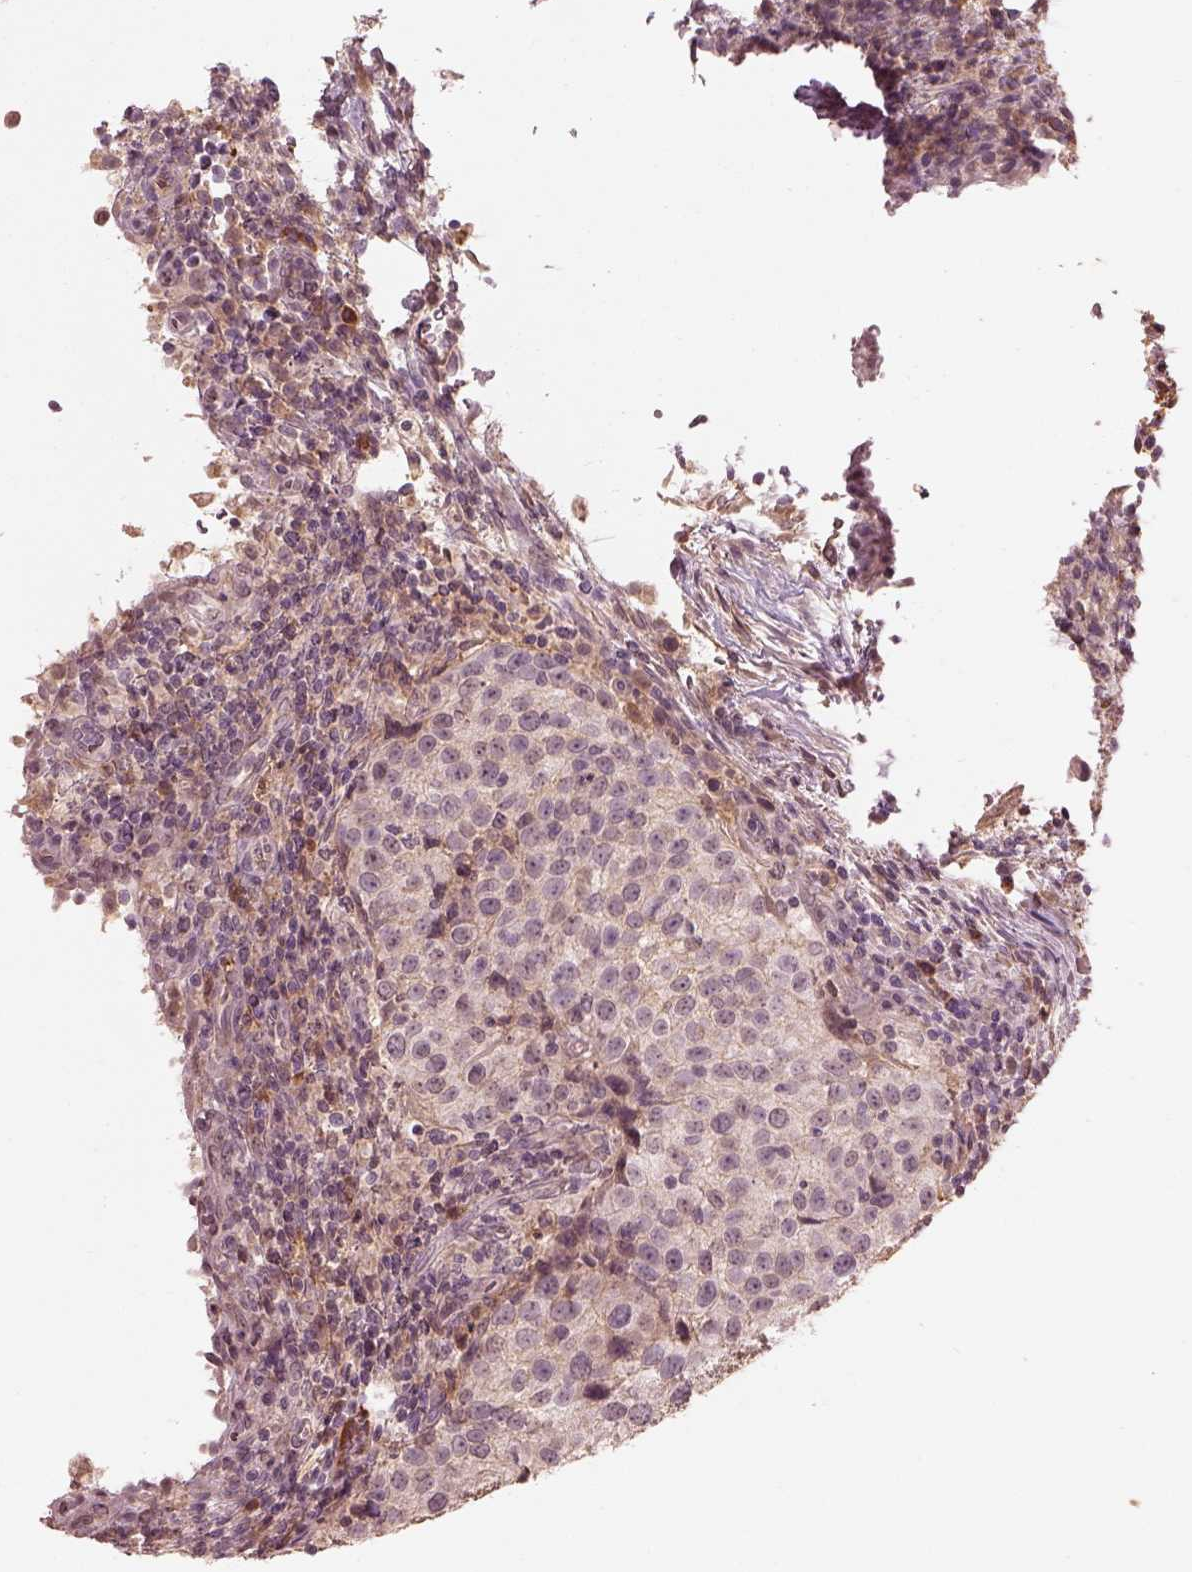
{"staining": {"intensity": "negative", "quantity": "none", "location": "none"}, "tissue": "urothelial cancer", "cell_type": "Tumor cells", "image_type": "cancer", "snomed": [{"axis": "morphology", "description": "Urothelial carcinoma, High grade"}, {"axis": "topography", "description": "Urinary bladder"}], "caption": "IHC image of human high-grade urothelial carcinoma stained for a protein (brown), which displays no staining in tumor cells. (Brightfield microscopy of DAB (3,3'-diaminobenzidine) immunohistochemistry at high magnification).", "gene": "CALR3", "patient": {"sex": "female", "age": 78}}